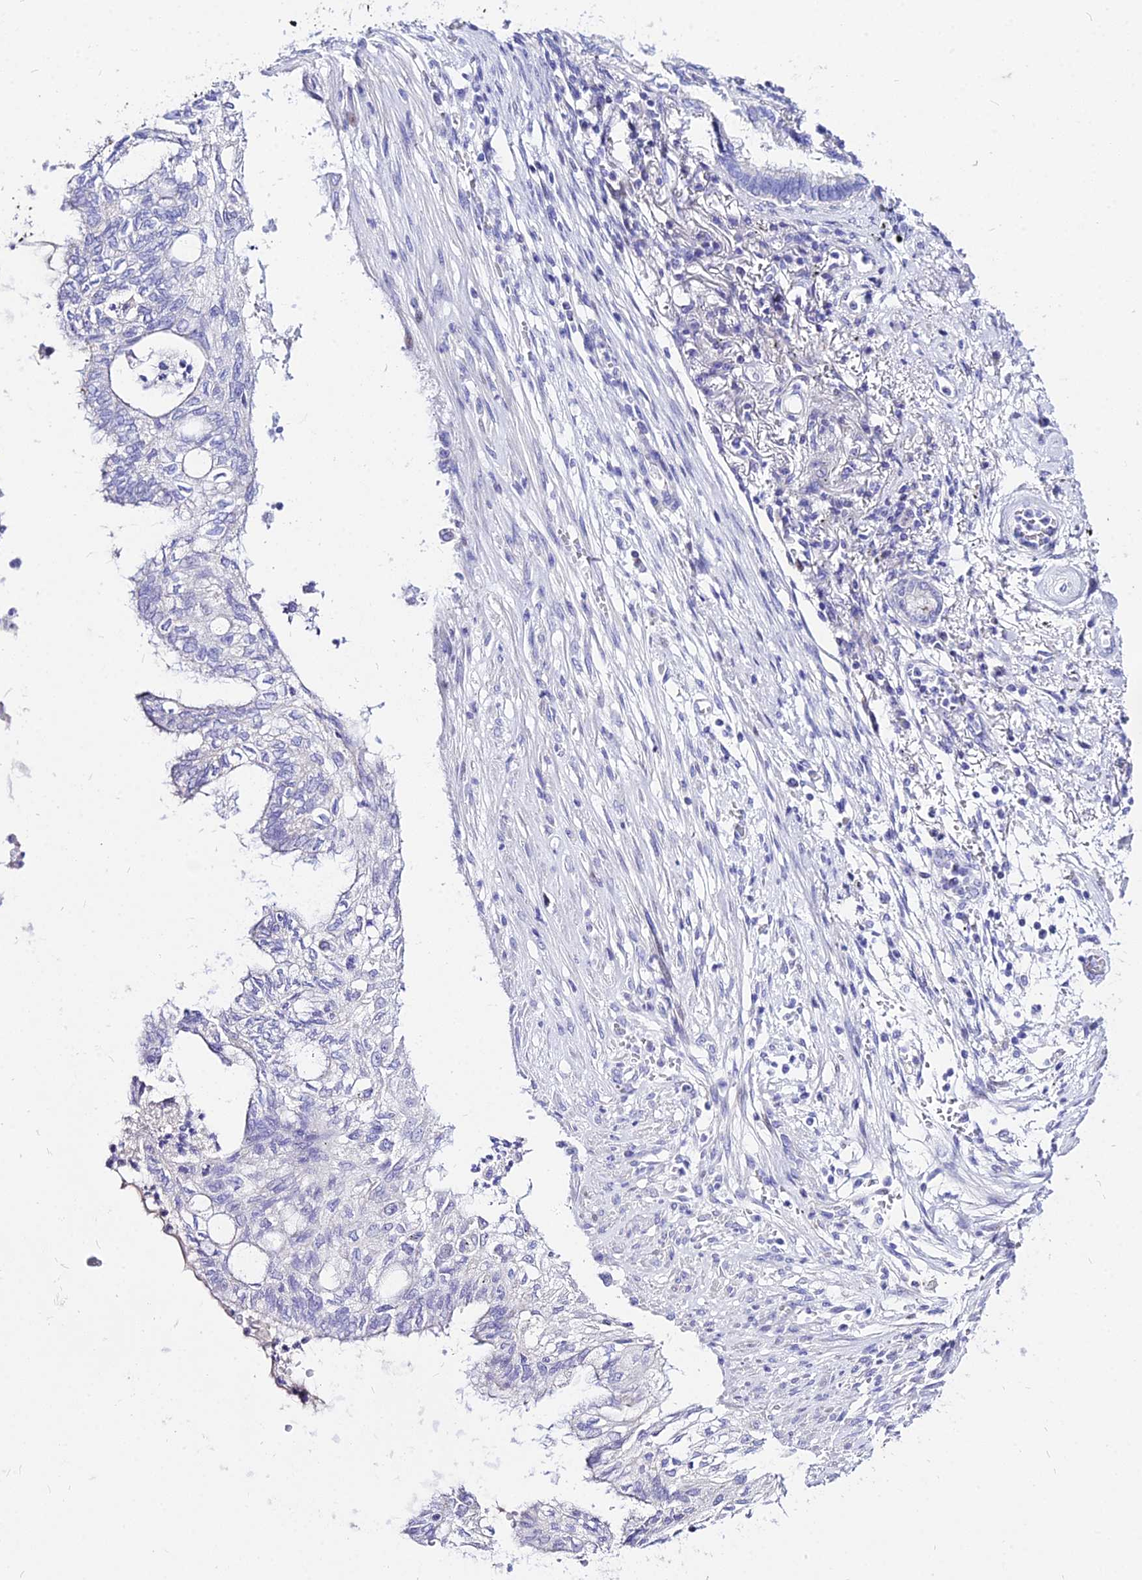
{"staining": {"intensity": "negative", "quantity": "none", "location": "none"}, "tissue": "lung cancer", "cell_type": "Tumor cells", "image_type": "cancer", "snomed": [{"axis": "morphology", "description": "Adenocarcinoma, NOS"}, {"axis": "topography", "description": "Lung"}], "caption": "This is an immunohistochemistry (IHC) image of human adenocarcinoma (lung). There is no positivity in tumor cells.", "gene": "CARD18", "patient": {"sex": "female", "age": 70}}